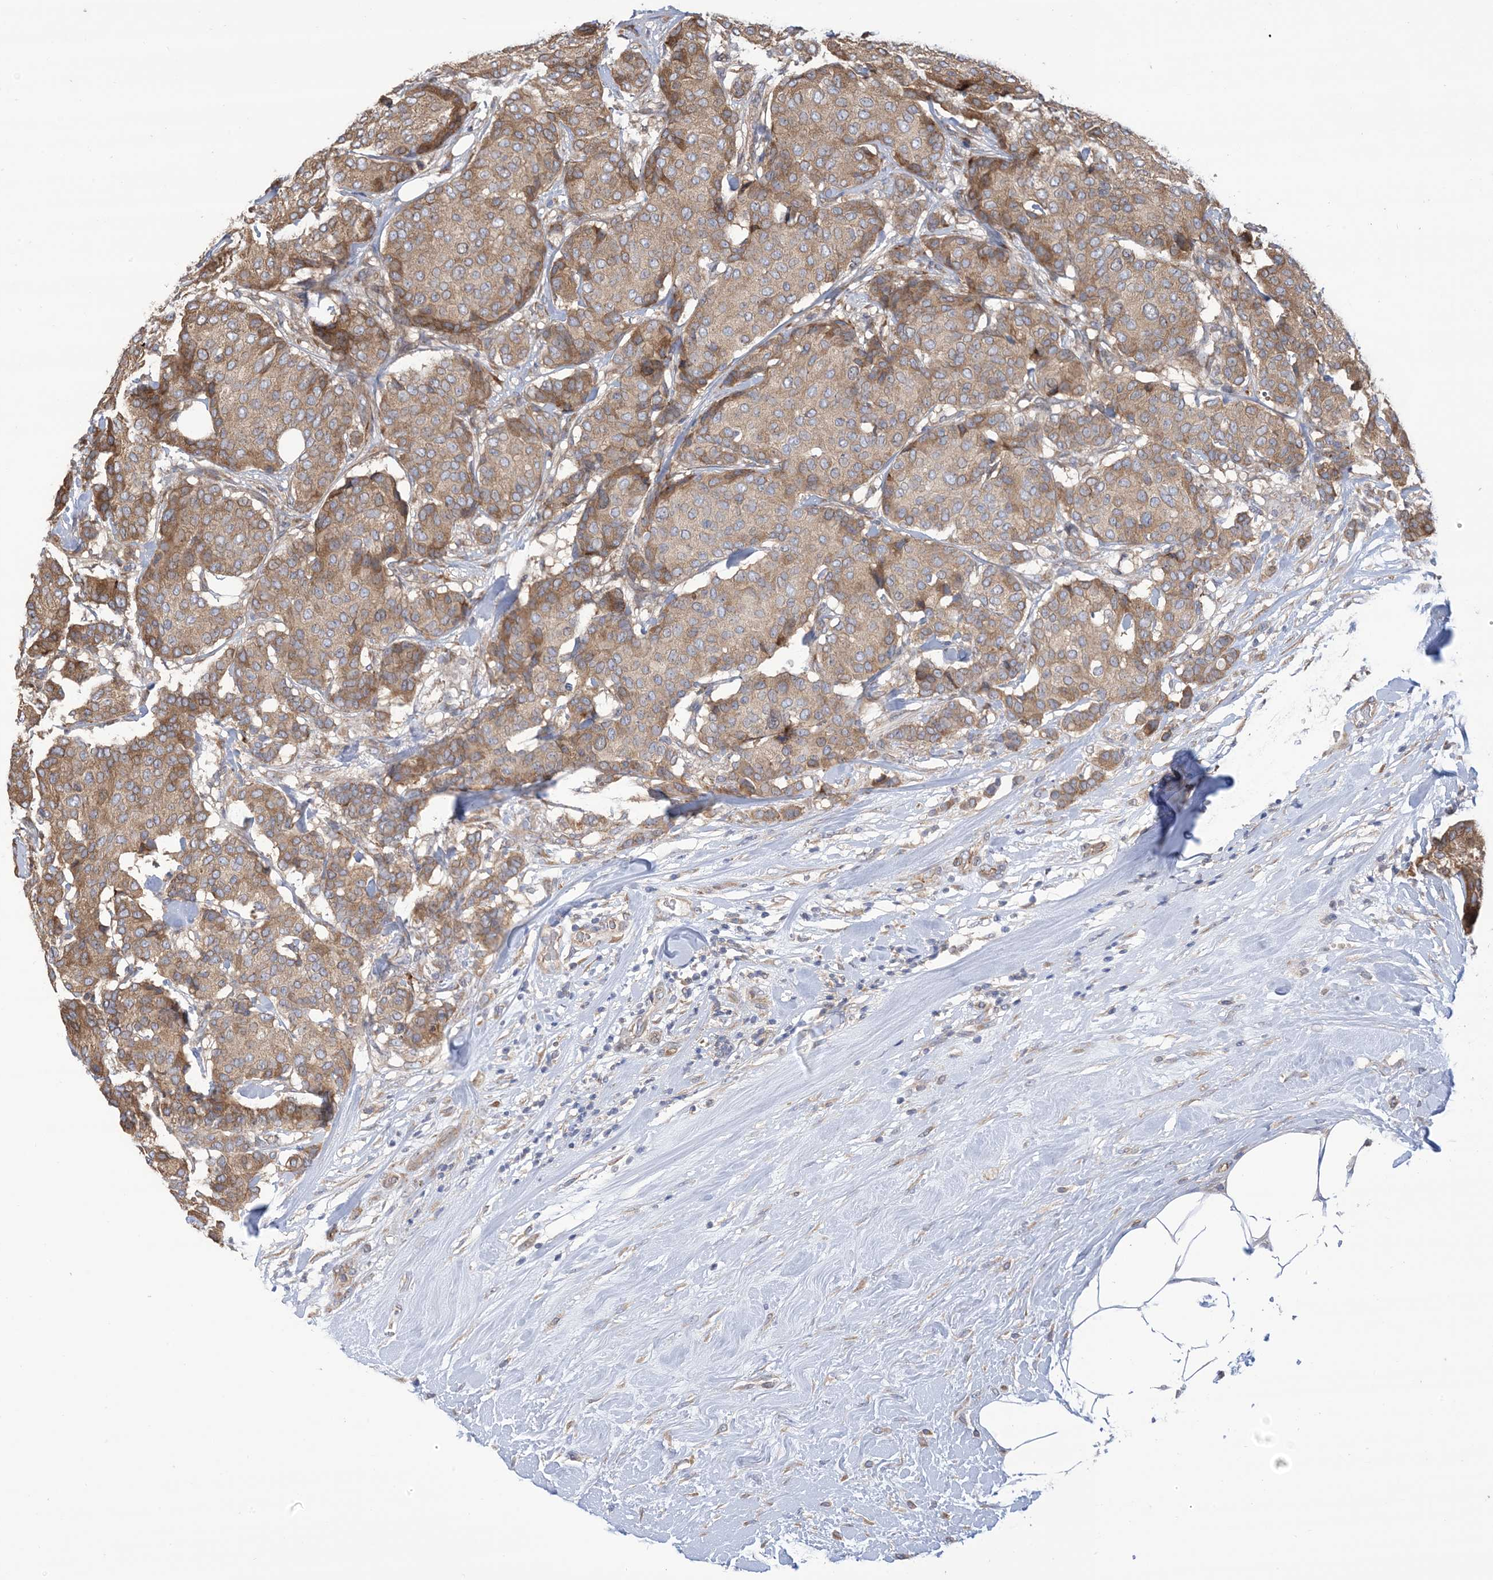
{"staining": {"intensity": "moderate", "quantity": ">75%", "location": "cytoplasmic/membranous"}, "tissue": "breast cancer", "cell_type": "Tumor cells", "image_type": "cancer", "snomed": [{"axis": "morphology", "description": "Duct carcinoma"}, {"axis": "topography", "description": "Breast"}], "caption": "IHC of human breast cancer exhibits medium levels of moderate cytoplasmic/membranous staining in approximately >75% of tumor cells.", "gene": "CLEC16A", "patient": {"sex": "female", "age": 75}}